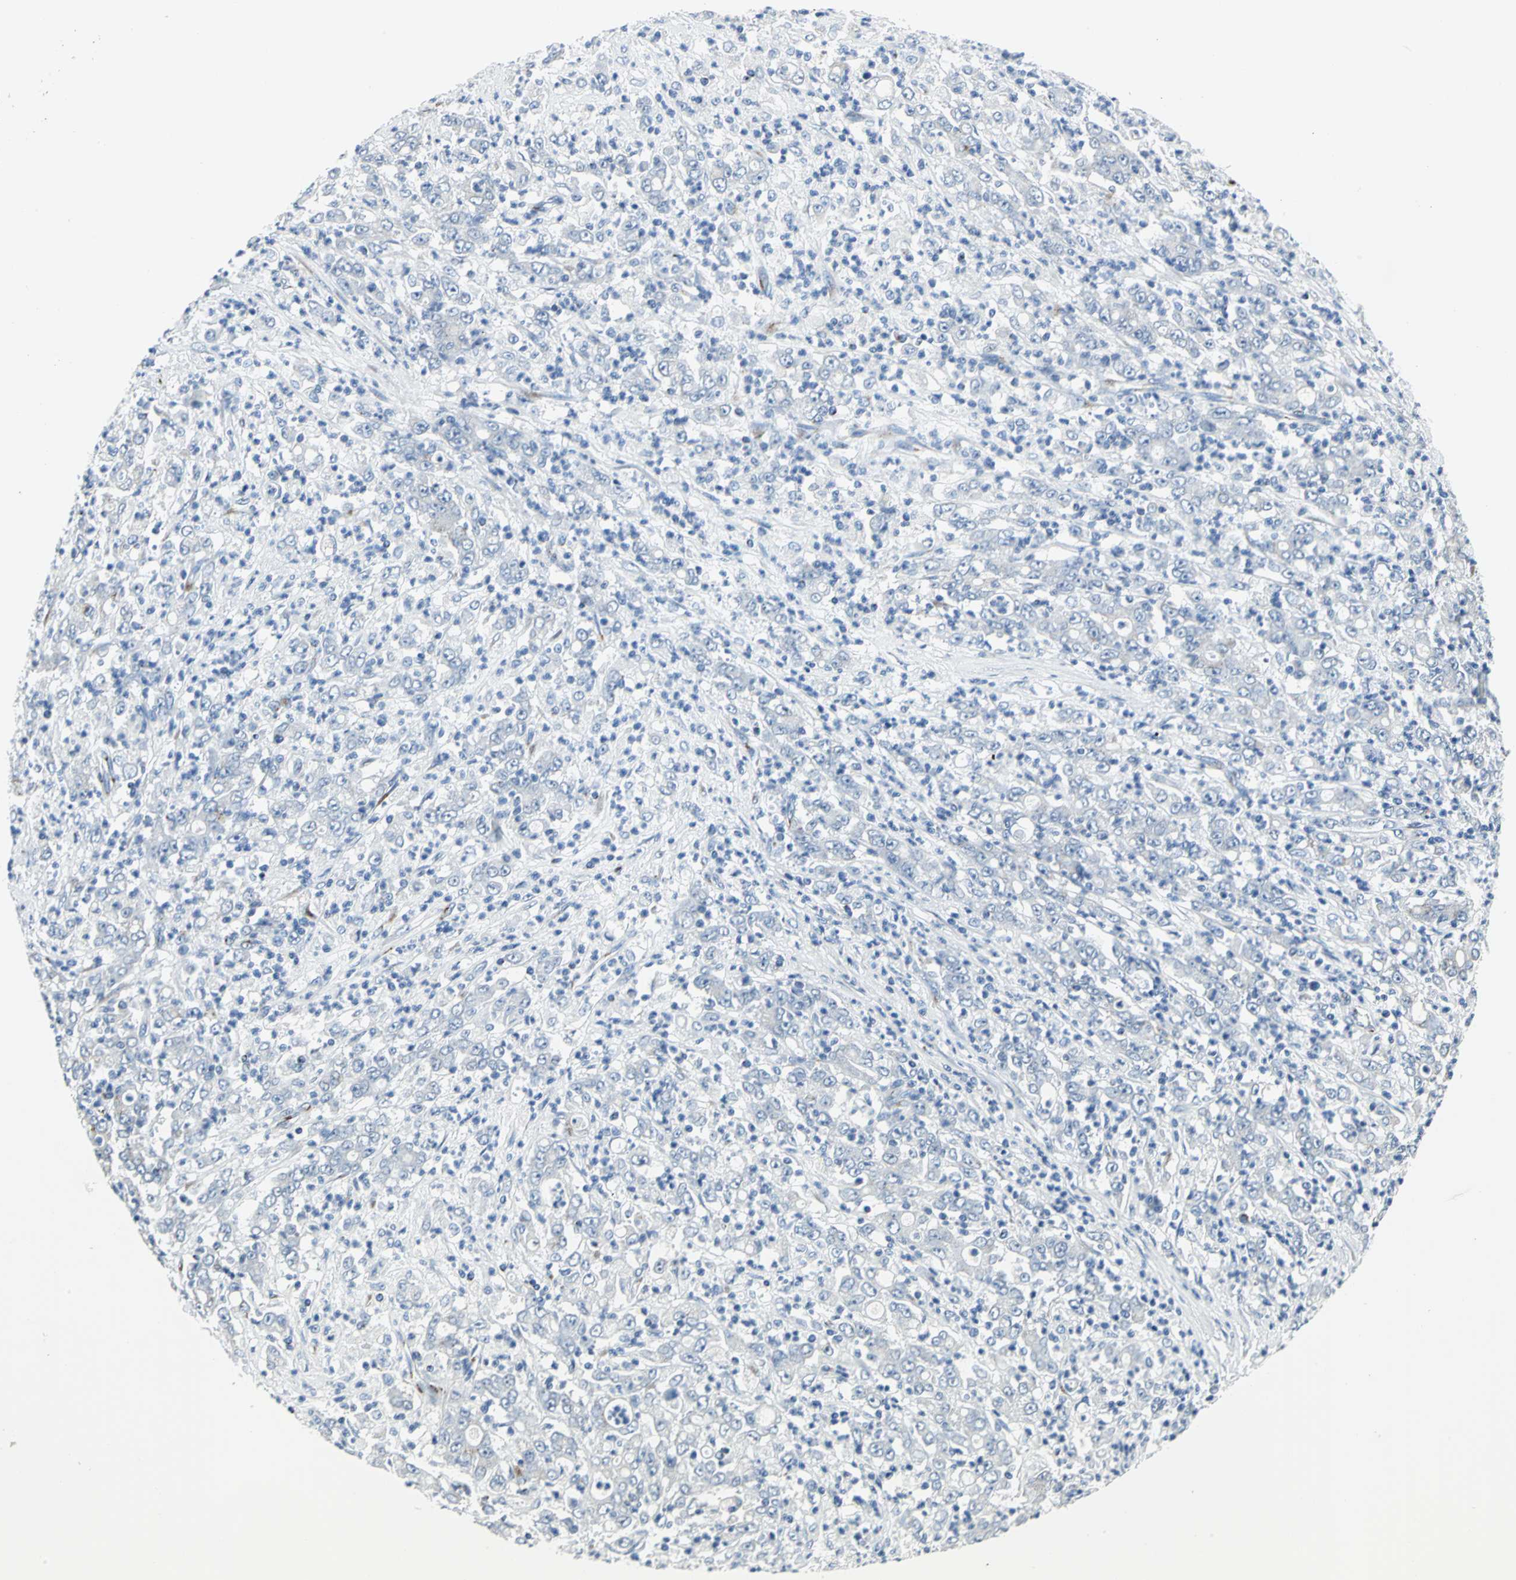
{"staining": {"intensity": "moderate", "quantity": "<25%", "location": "cytoplasmic/membranous"}, "tissue": "stomach cancer", "cell_type": "Tumor cells", "image_type": "cancer", "snomed": [{"axis": "morphology", "description": "Adenocarcinoma, NOS"}, {"axis": "topography", "description": "Stomach, lower"}], "caption": "Immunohistochemical staining of human adenocarcinoma (stomach) exhibits low levels of moderate cytoplasmic/membranous expression in about <25% of tumor cells. (DAB = brown stain, brightfield microscopy at high magnification).", "gene": "GPR3", "patient": {"sex": "female", "age": 71}}